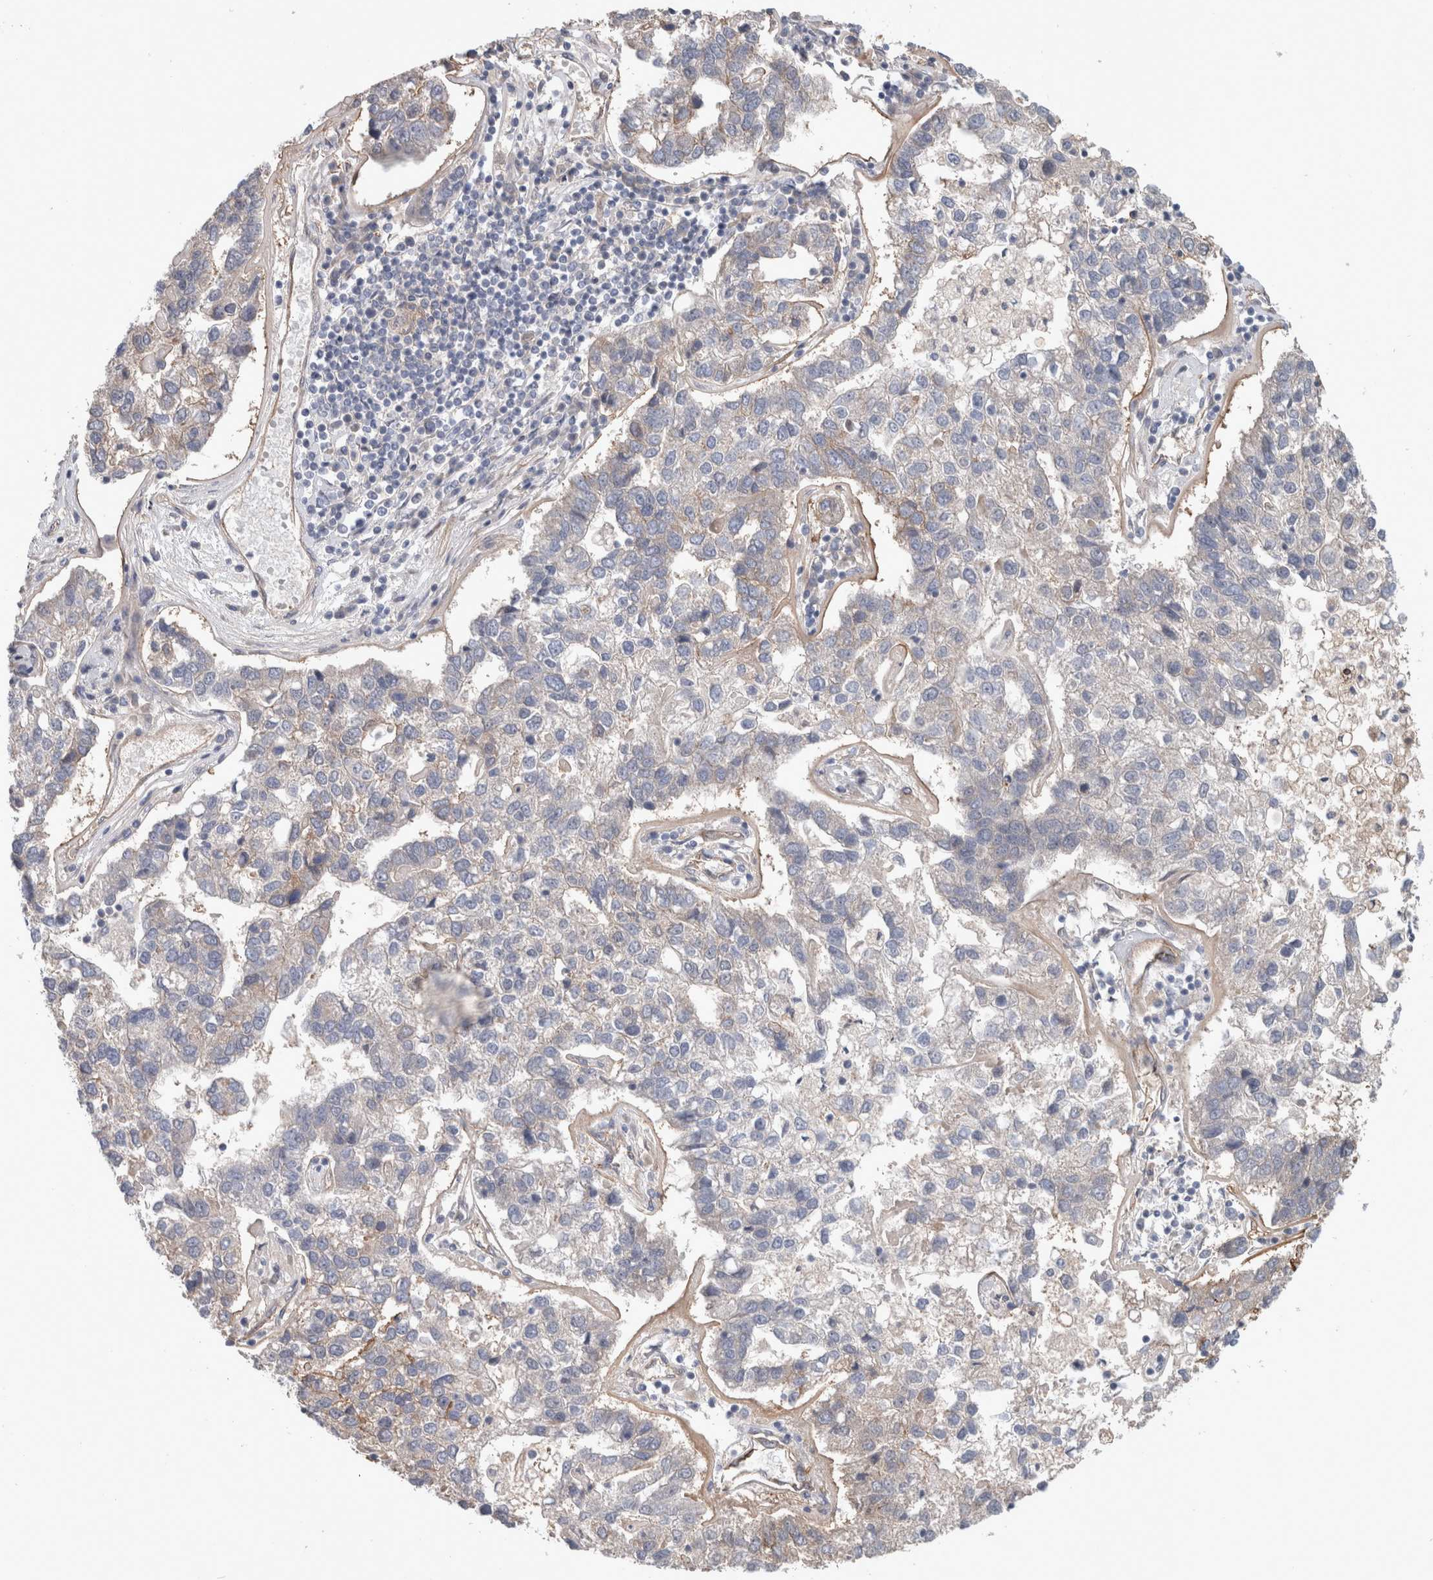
{"staining": {"intensity": "weak", "quantity": "<25%", "location": "cytoplasmic/membranous"}, "tissue": "pancreatic cancer", "cell_type": "Tumor cells", "image_type": "cancer", "snomed": [{"axis": "morphology", "description": "Adenocarcinoma, NOS"}, {"axis": "topography", "description": "Pancreas"}], "caption": "Immunohistochemical staining of human adenocarcinoma (pancreatic) demonstrates no significant staining in tumor cells. Nuclei are stained in blue.", "gene": "BCAM", "patient": {"sex": "female", "age": 61}}